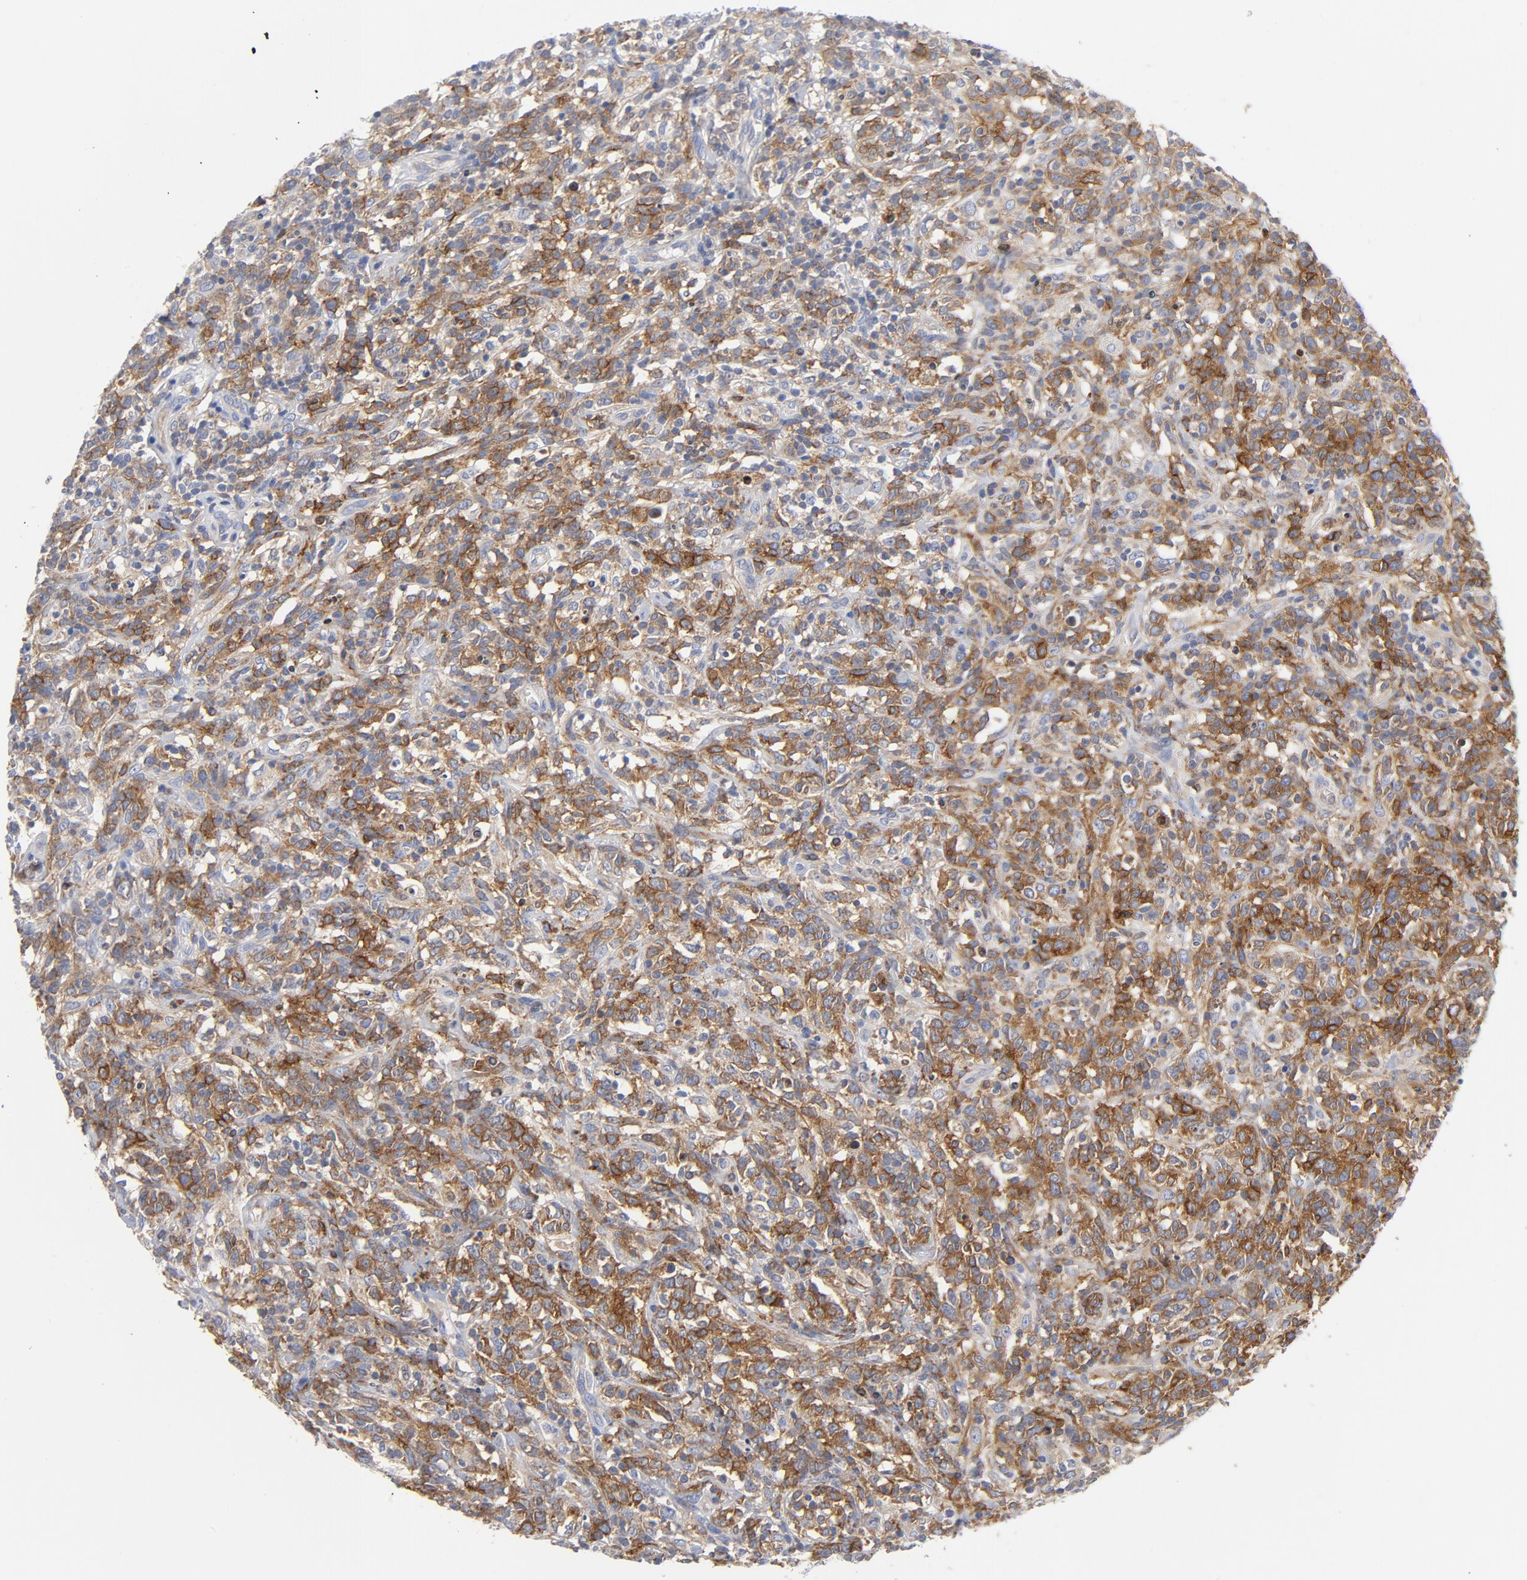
{"staining": {"intensity": "strong", "quantity": "25%-75%", "location": "cytoplasmic/membranous"}, "tissue": "lymphoma", "cell_type": "Tumor cells", "image_type": "cancer", "snomed": [{"axis": "morphology", "description": "Malignant lymphoma, non-Hodgkin's type, High grade"}, {"axis": "topography", "description": "Lymph node"}], "caption": "This histopathology image reveals IHC staining of lymphoma, with high strong cytoplasmic/membranous staining in approximately 25%-75% of tumor cells.", "gene": "CD86", "patient": {"sex": "female", "age": 73}}